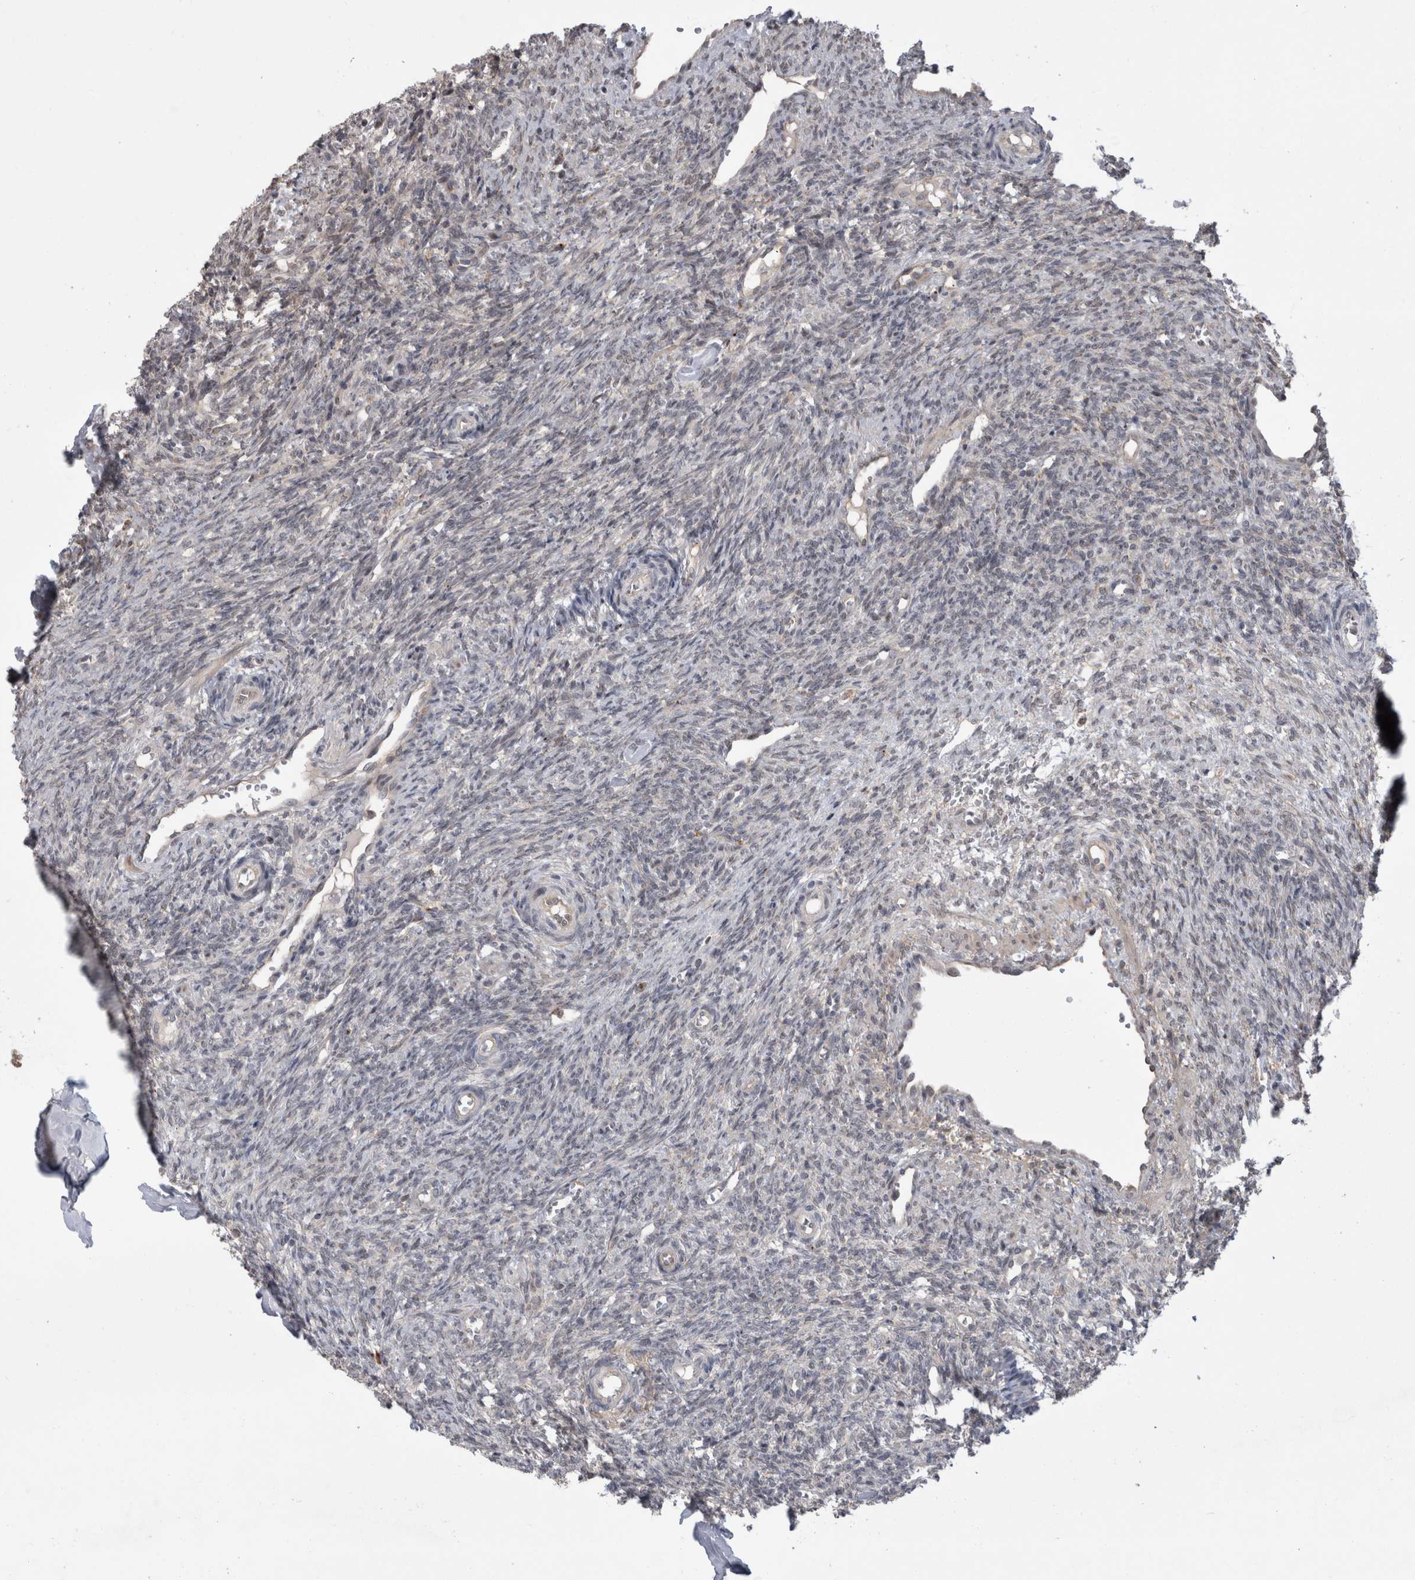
{"staining": {"intensity": "negative", "quantity": "none", "location": "none"}, "tissue": "ovary", "cell_type": "Ovarian stroma cells", "image_type": "normal", "snomed": [{"axis": "morphology", "description": "Normal tissue, NOS"}, {"axis": "topography", "description": "Ovary"}], "caption": "IHC histopathology image of normal ovary stained for a protein (brown), which demonstrates no staining in ovarian stroma cells.", "gene": "MTBP", "patient": {"sex": "female", "age": 41}}